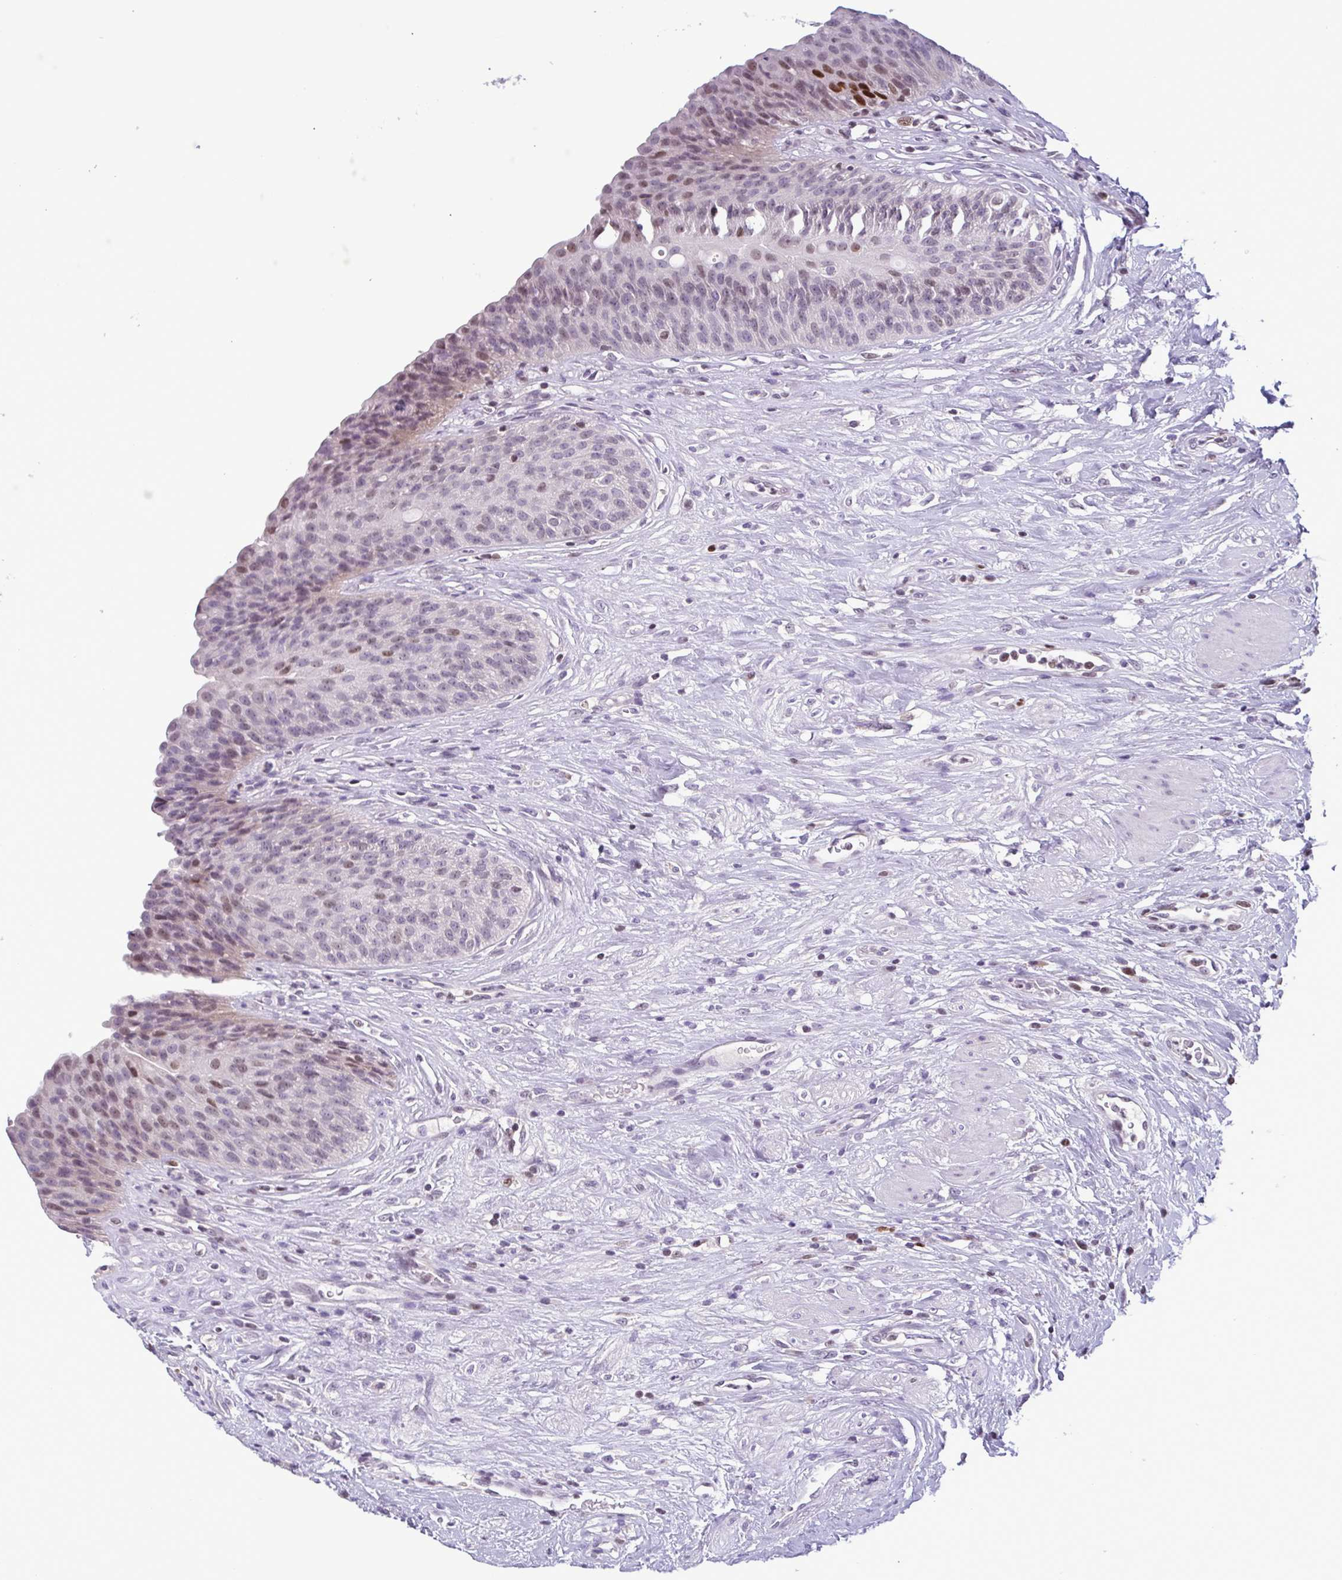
{"staining": {"intensity": "moderate", "quantity": "<25%", "location": "nuclear"}, "tissue": "urinary bladder", "cell_type": "Urothelial cells", "image_type": "normal", "snomed": [{"axis": "morphology", "description": "Normal tissue, NOS"}, {"axis": "topography", "description": "Urinary bladder"}], "caption": "An immunohistochemistry (IHC) photomicrograph of unremarkable tissue is shown. Protein staining in brown shows moderate nuclear positivity in urinary bladder within urothelial cells. Ihc stains the protein in brown and the nuclei are stained blue.", "gene": "IRF1", "patient": {"sex": "female", "age": 56}}